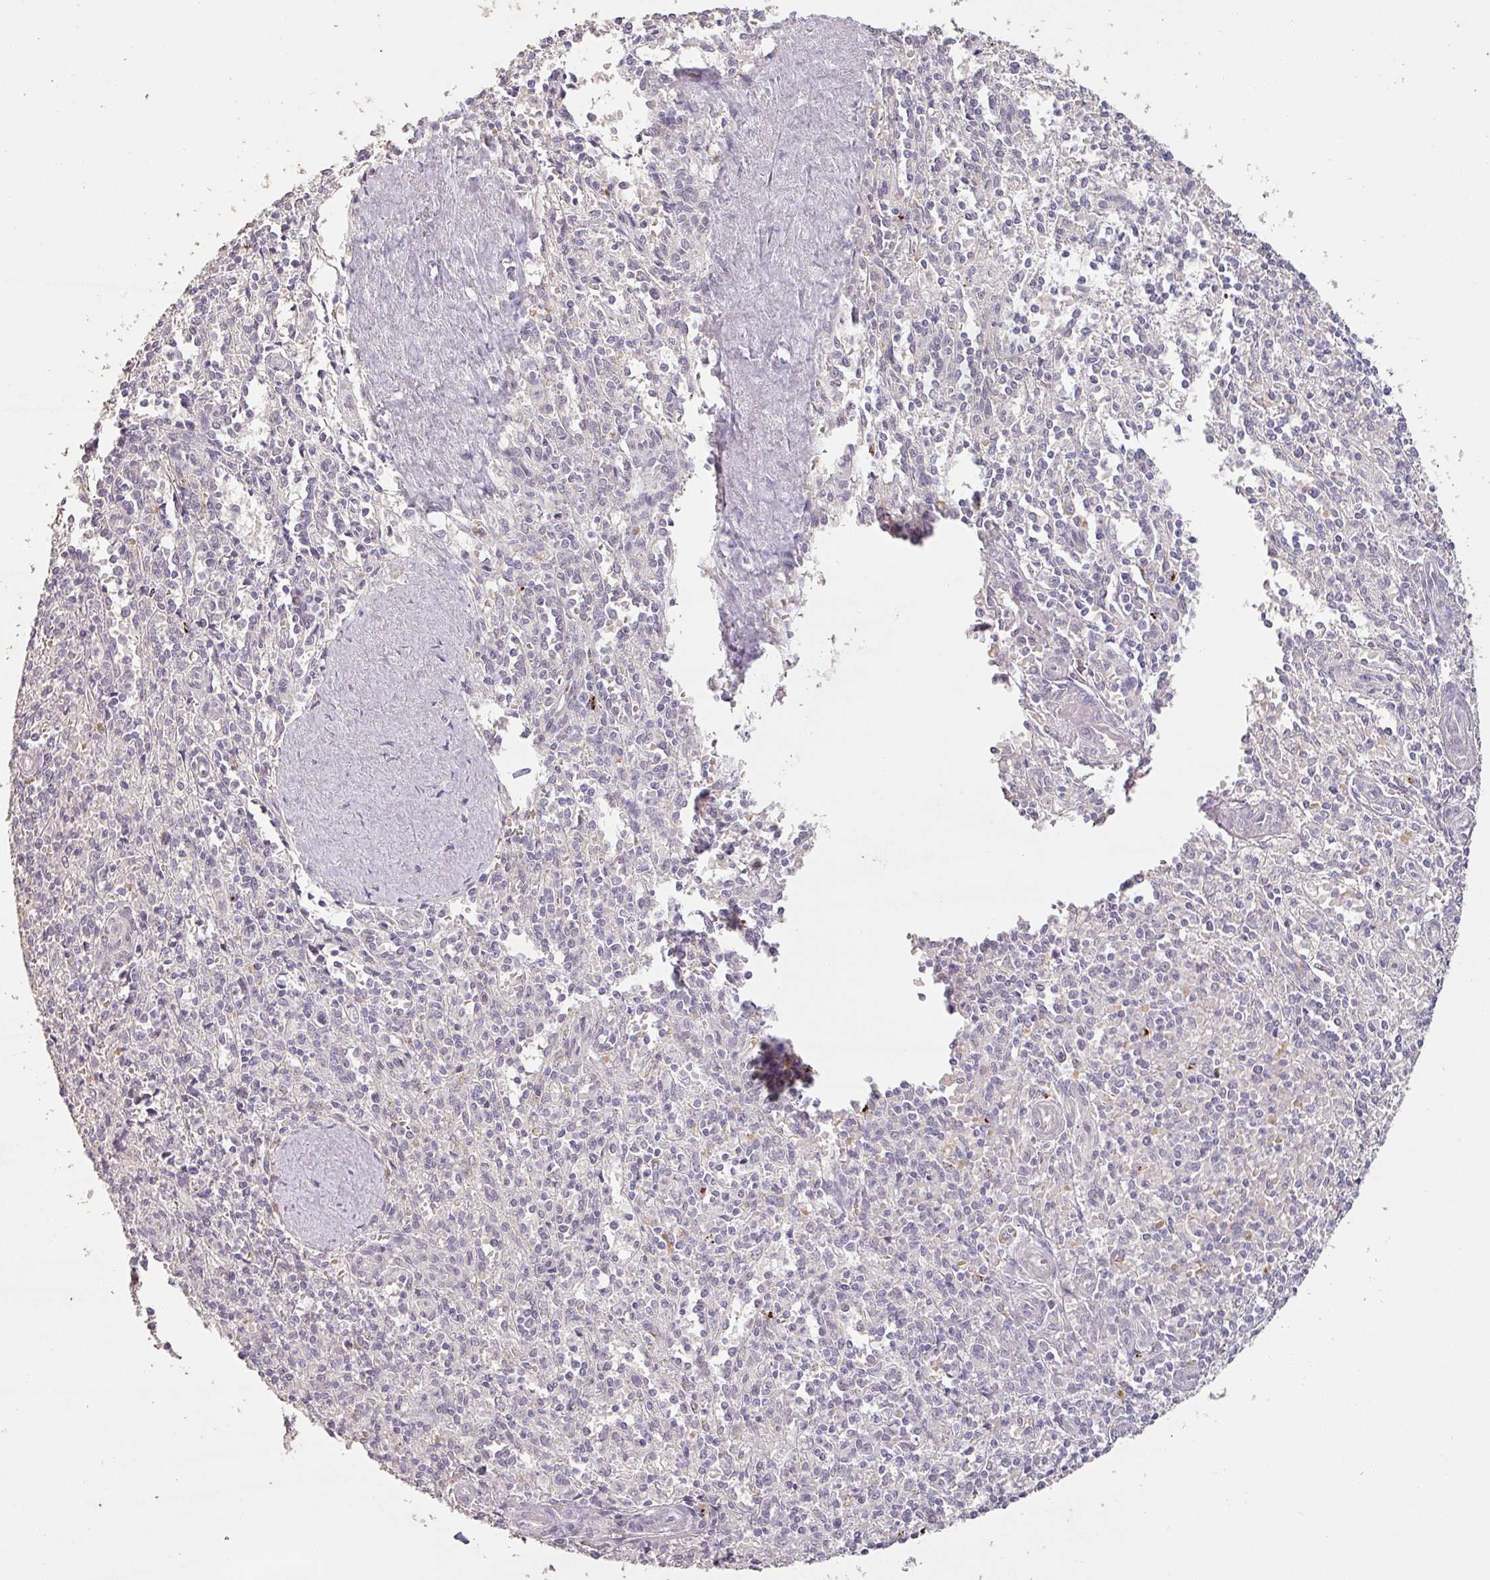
{"staining": {"intensity": "negative", "quantity": "none", "location": "none"}, "tissue": "spleen", "cell_type": "Cells in red pulp", "image_type": "normal", "snomed": [{"axis": "morphology", "description": "Normal tissue, NOS"}, {"axis": "topography", "description": "Spleen"}], "caption": "A high-resolution image shows IHC staining of normal spleen, which reveals no significant staining in cells in red pulp.", "gene": "LYPLA1", "patient": {"sex": "female", "age": 70}}